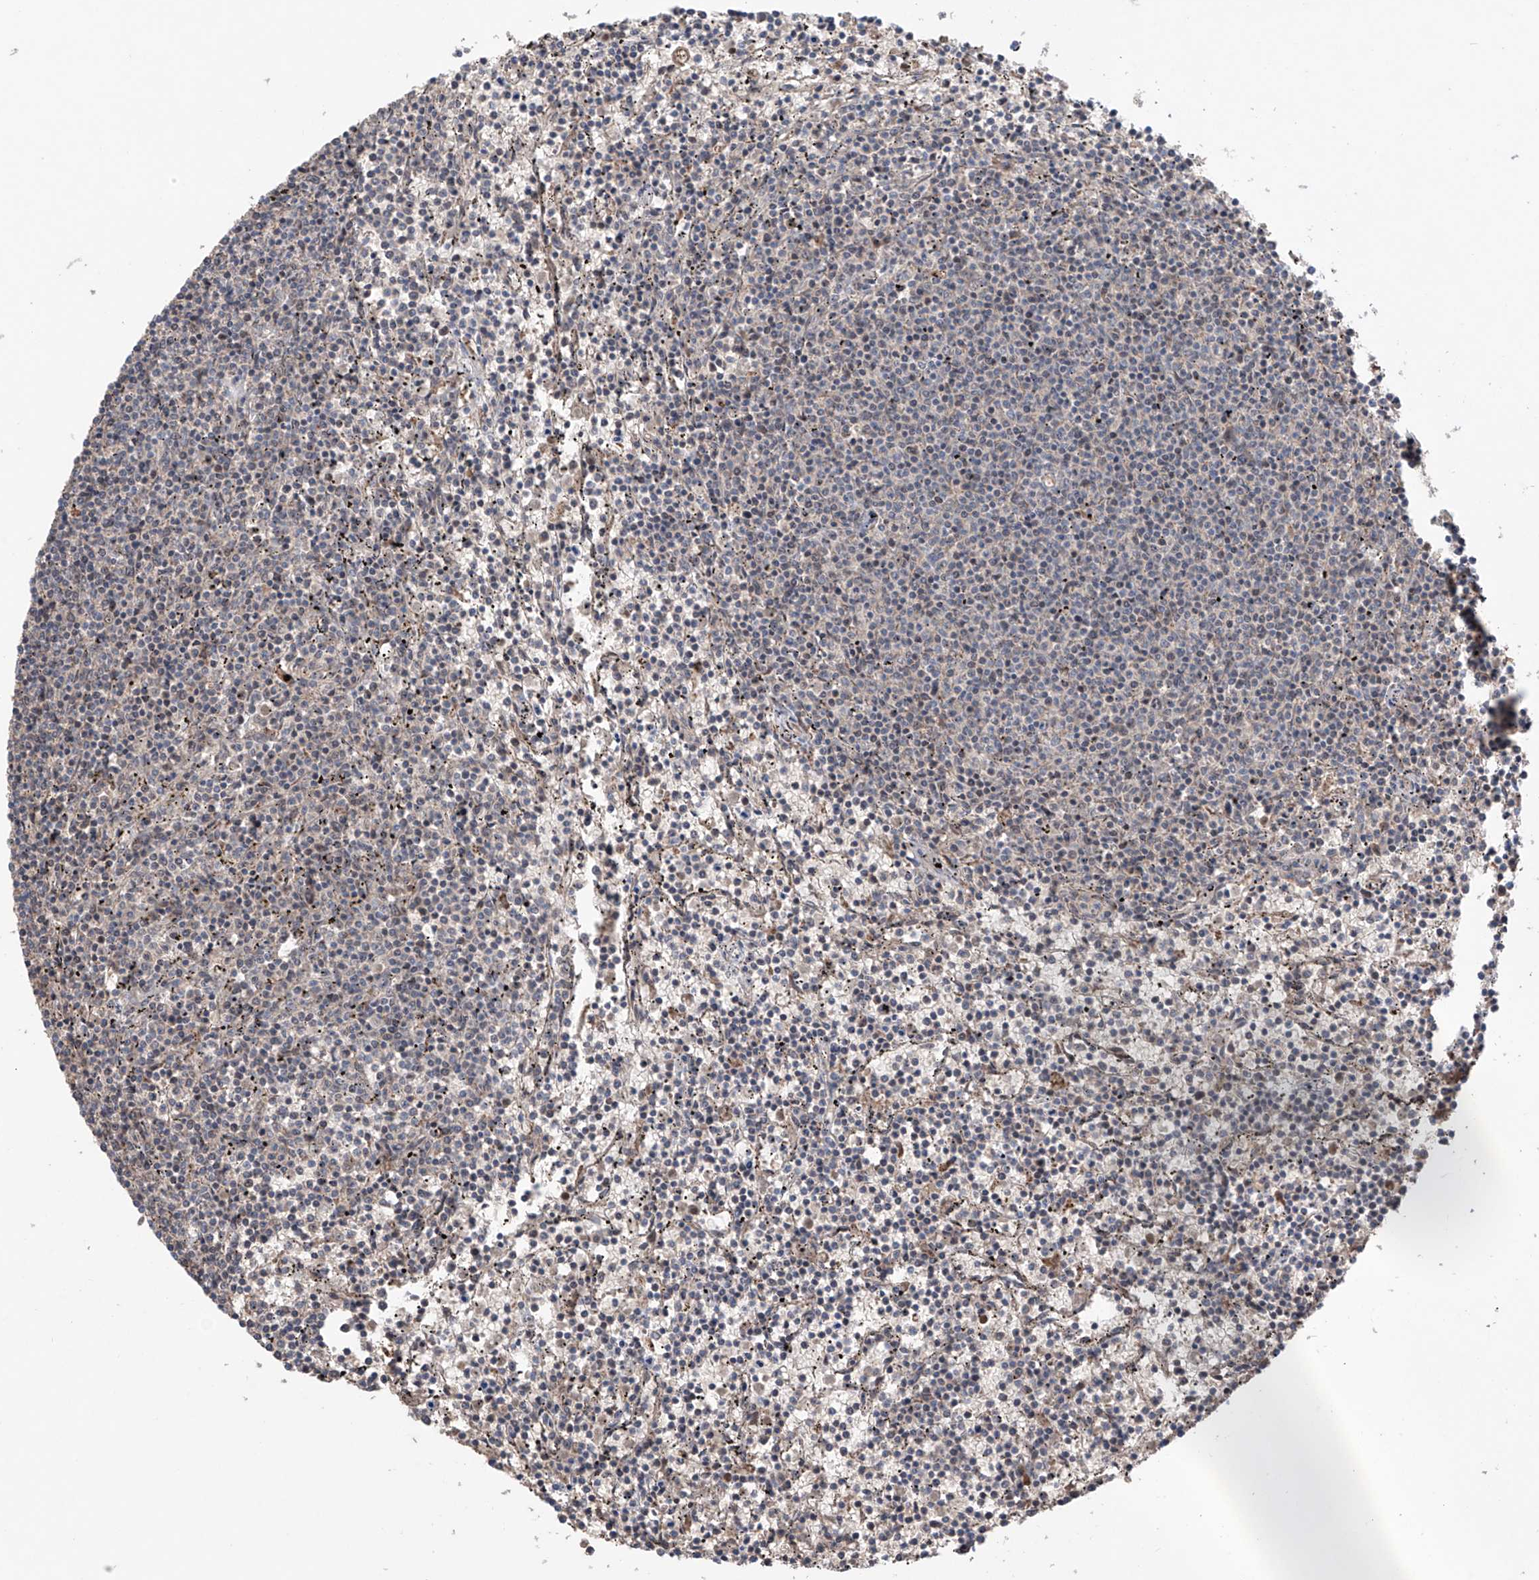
{"staining": {"intensity": "negative", "quantity": "none", "location": "none"}, "tissue": "lymphoma", "cell_type": "Tumor cells", "image_type": "cancer", "snomed": [{"axis": "morphology", "description": "Malignant lymphoma, non-Hodgkin's type, Low grade"}, {"axis": "topography", "description": "Spleen"}], "caption": "This is an IHC histopathology image of lymphoma. There is no expression in tumor cells.", "gene": "SAMD3", "patient": {"sex": "female", "age": 50}}